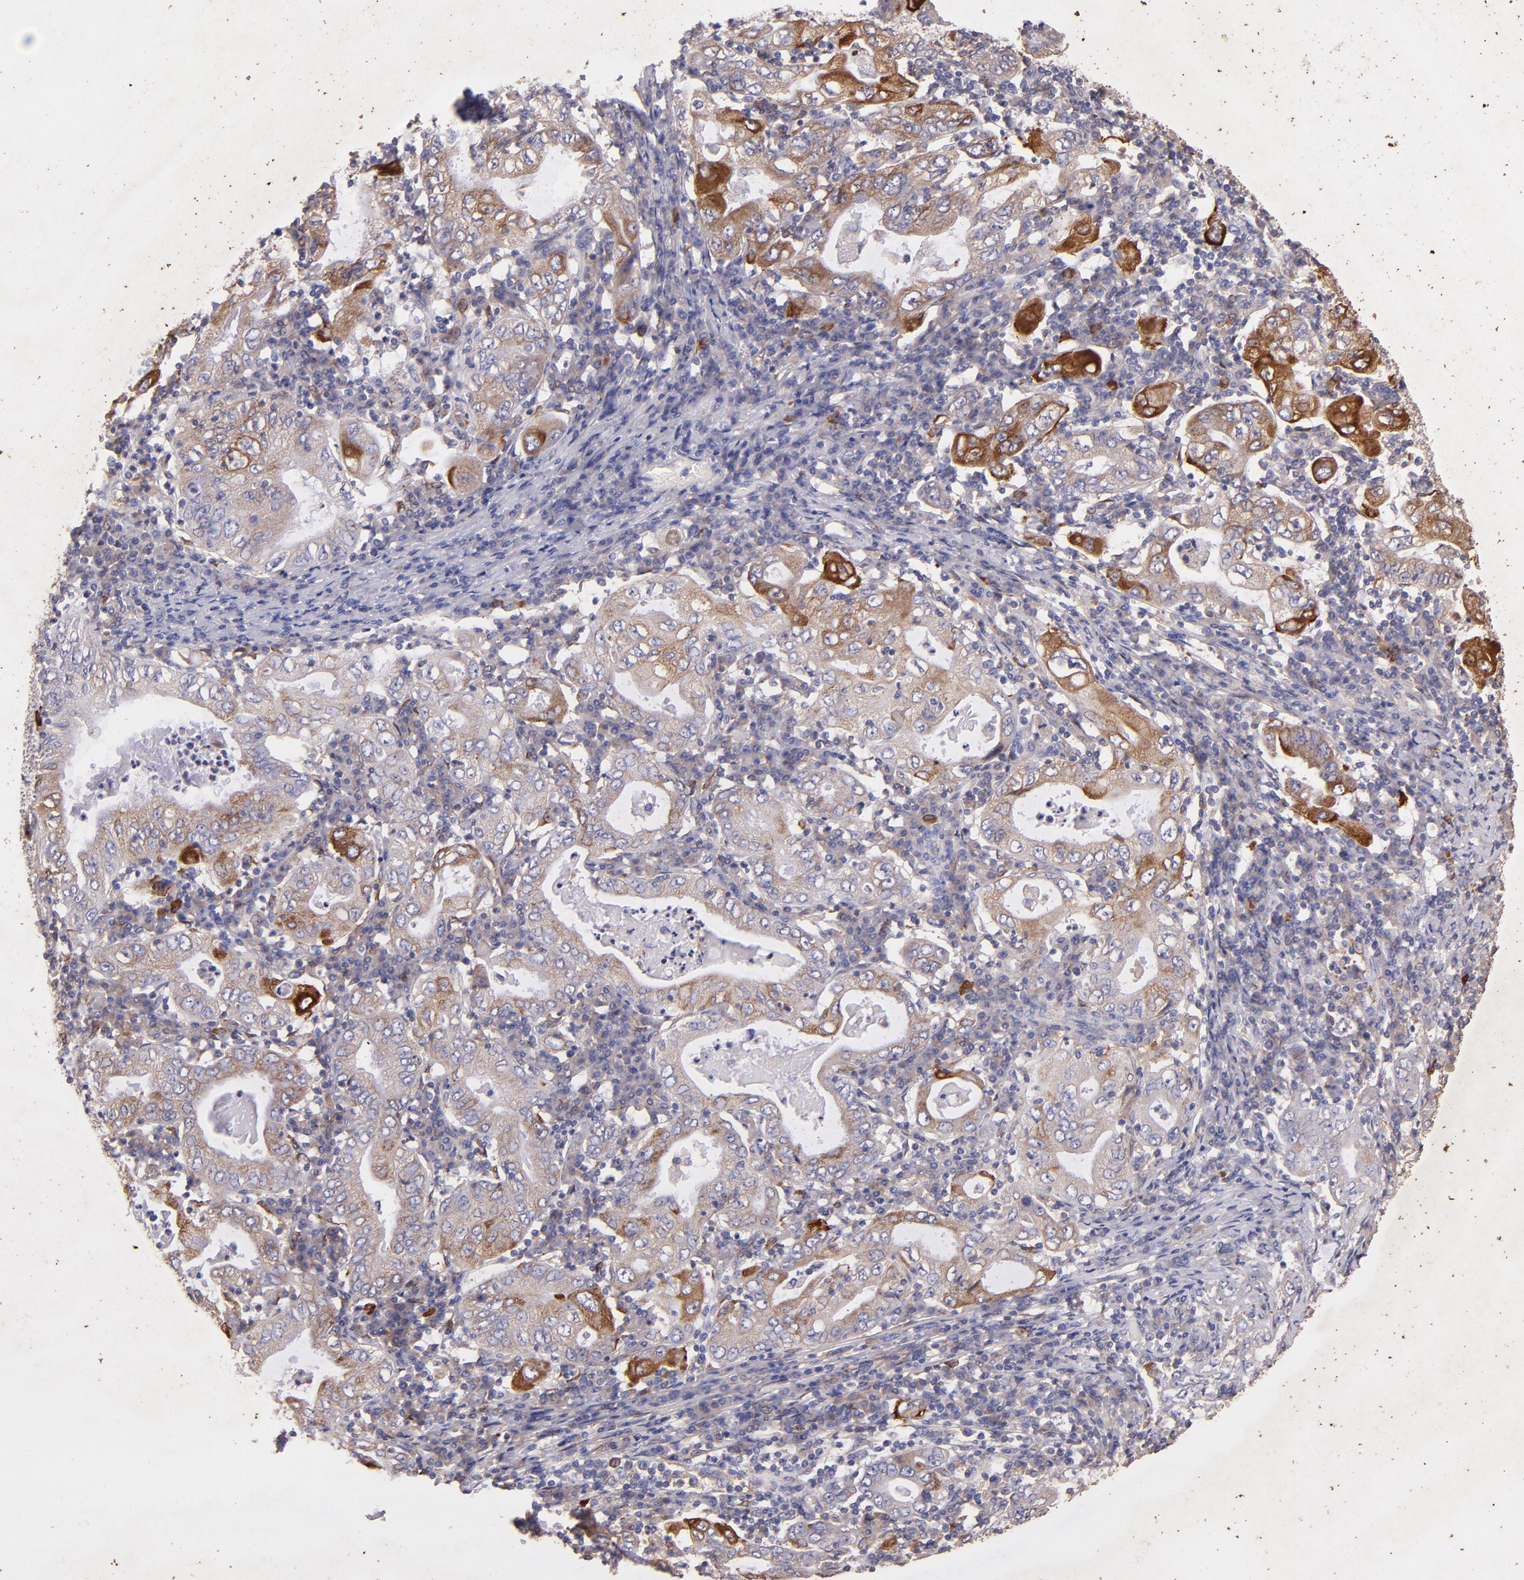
{"staining": {"intensity": "moderate", "quantity": ">75%", "location": "cytoplasmic/membranous"}, "tissue": "stomach cancer", "cell_type": "Tumor cells", "image_type": "cancer", "snomed": [{"axis": "morphology", "description": "Normal tissue, NOS"}, {"axis": "morphology", "description": "Adenocarcinoma, NOS"}, {"axis": "topography", "description": "Esophagus"}, {"axis": "topography", "description": "Stomach, upper"}, {"axis": "topography", "description": "Peripheral nerve tissue"}], "caption": "This is a micrograph of immunohistochemistry staining of stomach adenocarcinoma, which shows moderate expression in the cytoplasmic/membranous of tumor cells.", "gene": "RET", "patient": {"sex": "male", "age": 62}}